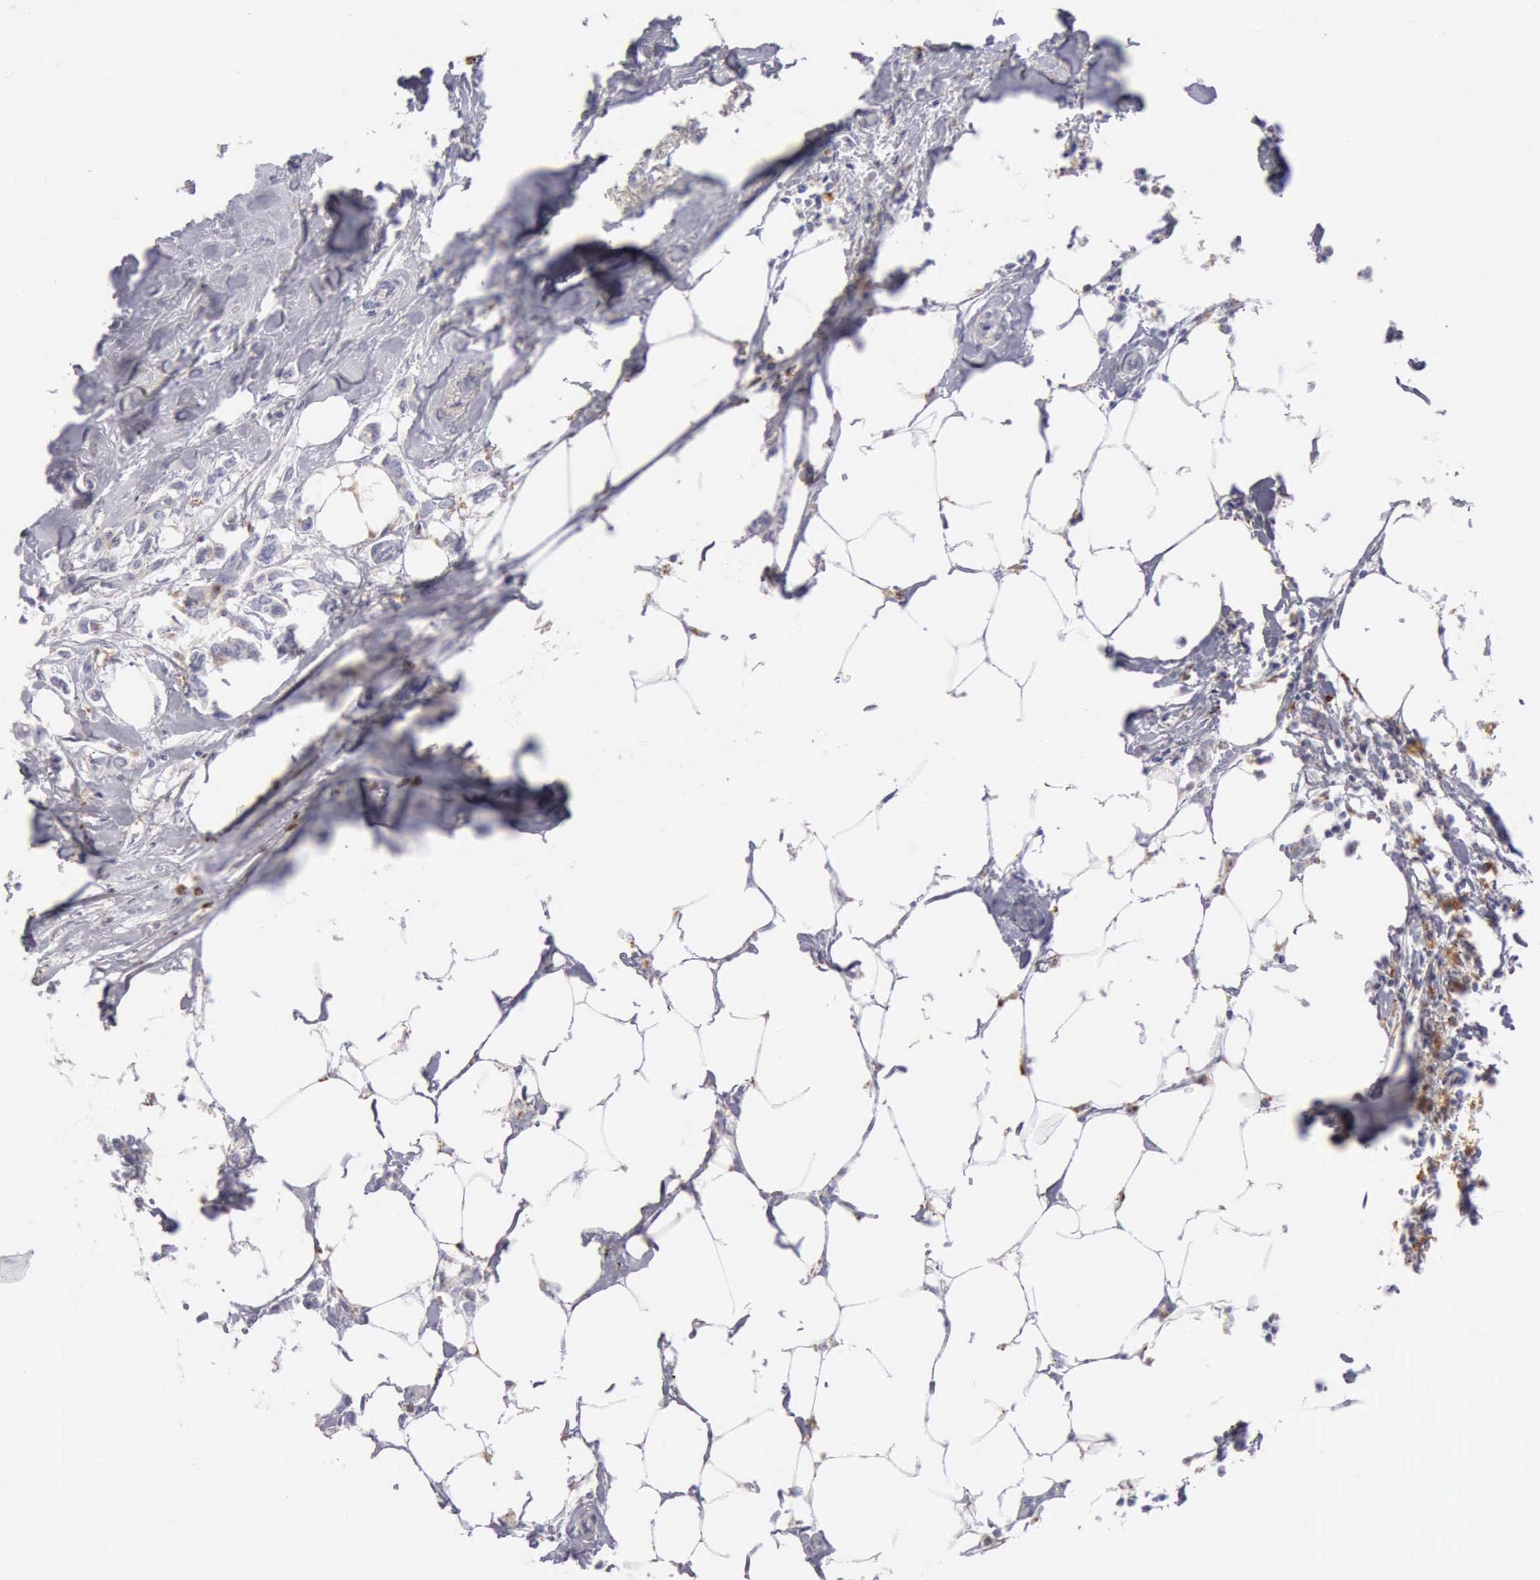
{"staining": {"intensity": "weak", "quantity": "<25%", "location": "cytoplasmic/membranous"}, "tissue": "breast cancer", "cell_type": "Tumor cells", "image_type": "cancer", "snomed": [{"axis": "morphology", "description": "Duct carcinoma"}, {"axis": "topography", "description": "Breast"}], "caption": "High magnification brightfield microscopy of breast cancer stained with DAB (3,3'-diaminobenzidine) (brown) and counterstained with hematoxylin (blue): tumor cells show no significant staining.", "gene": "CTSS", "patient": {"sex": "female", "age": 84}}